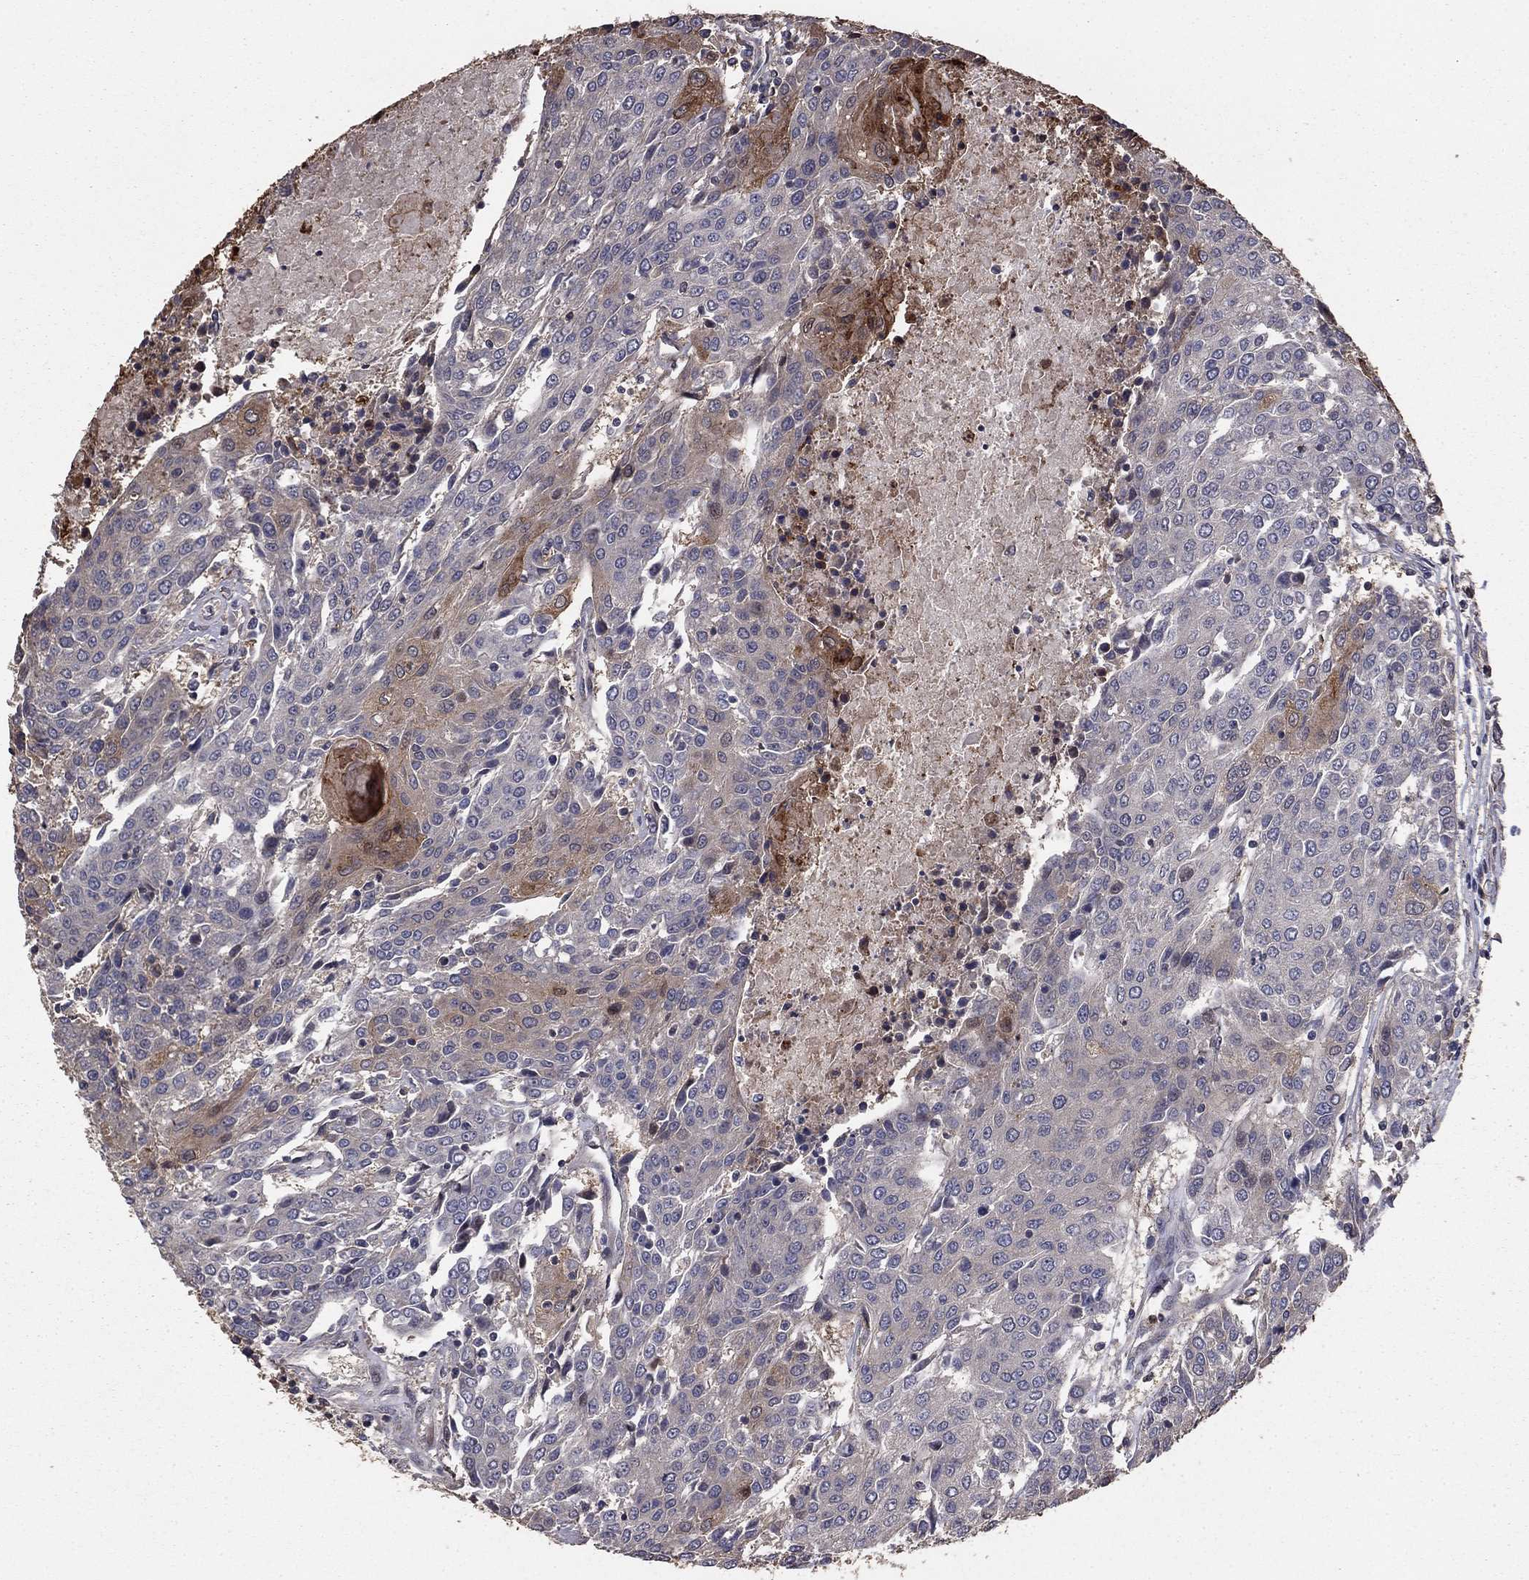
{"staining": {"intensity": "weak", "quantity": "<25%", "location": "cytoplasmic/membranous"}, "tissue": "urothelial cancer", "cell_type": "Tumor cells", "image_type": "cancer", "snomed": [{"axis": "morphology", "description": "Urothelial carcinoma, High grade"}, {"axis": "topography", "description": "Urinary bladder"}], "caption": "Tumor cells are negative for protein expression in human urothelial cancer.", "gene": "GYG1", "patient": {"sex": "female", "age": 85}}